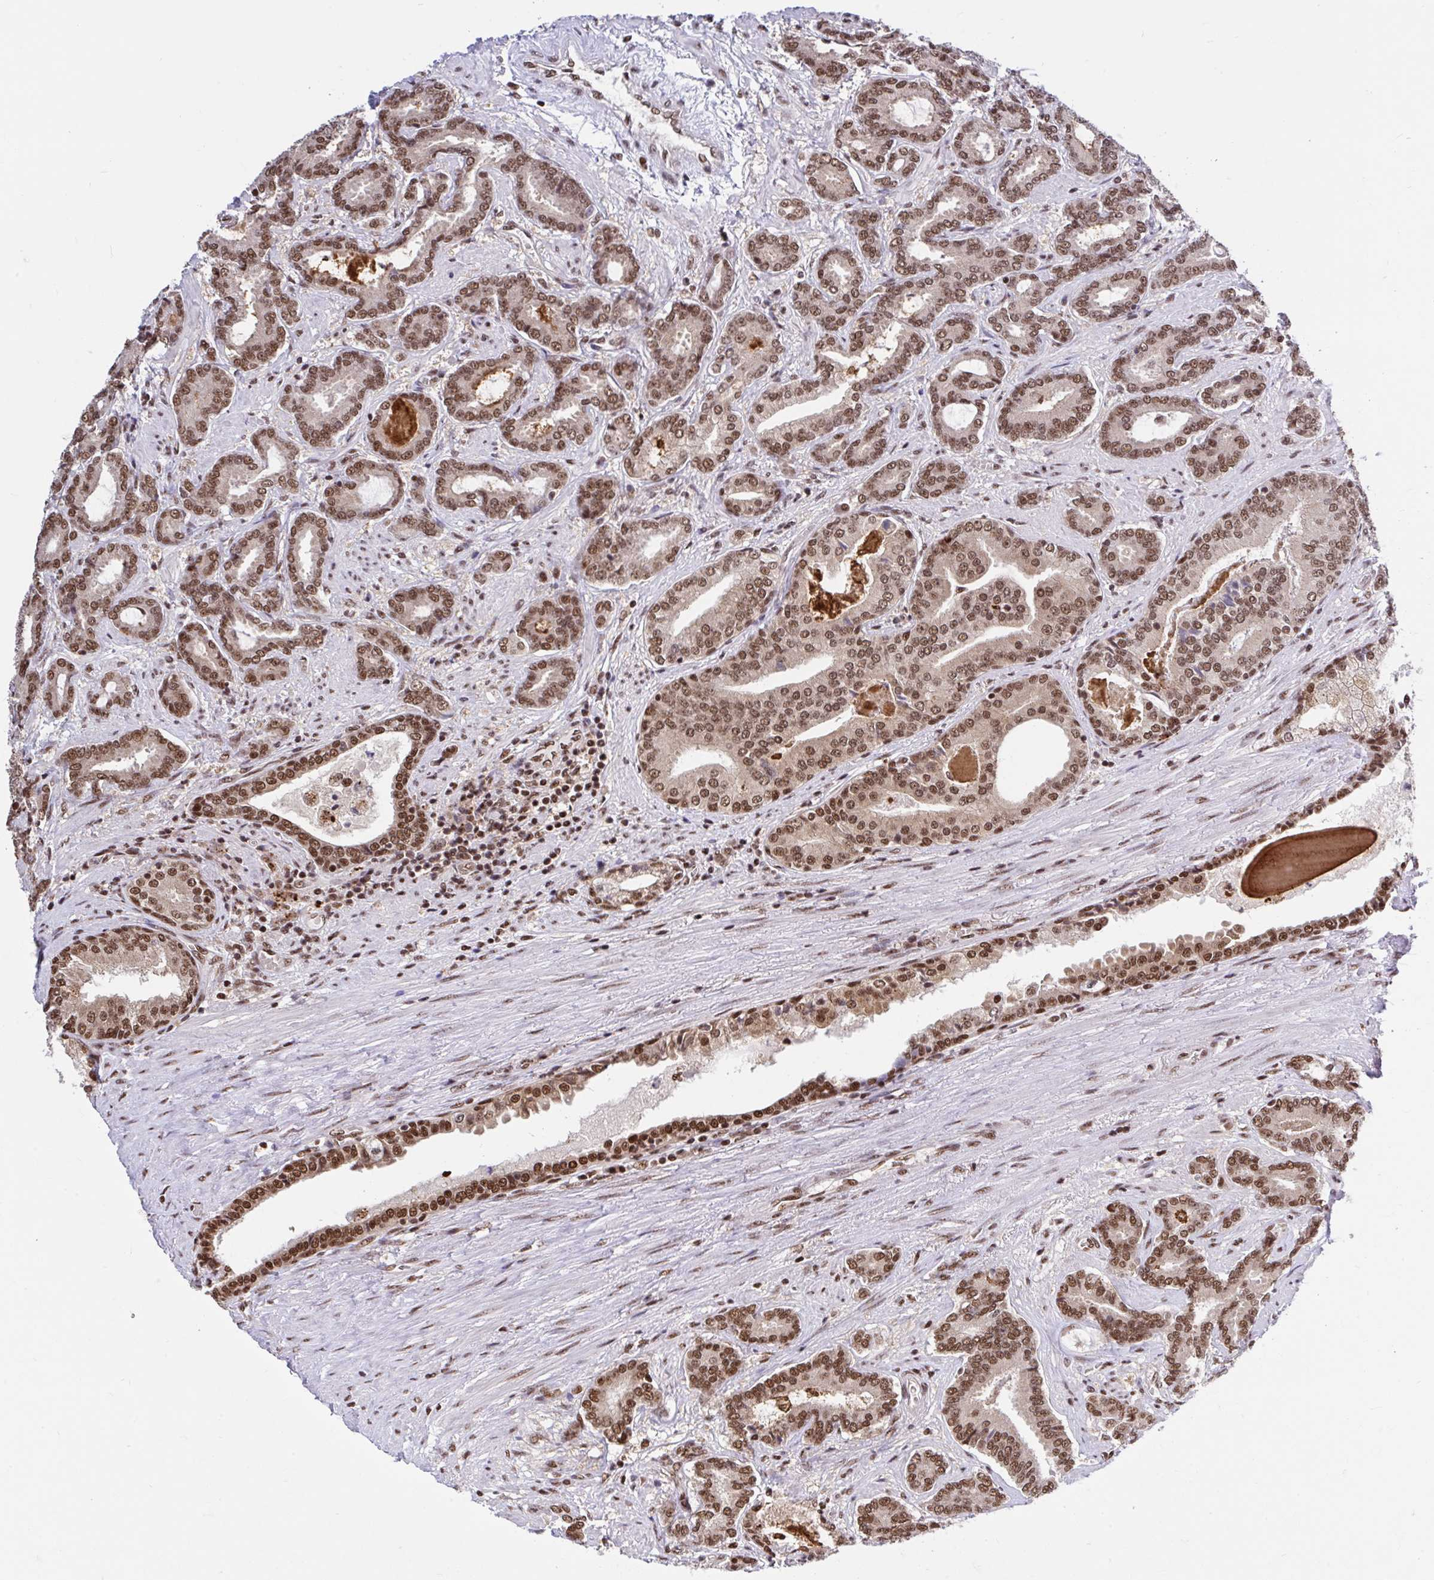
{"staining": {"intensity": "moderate", "quantity": ">75%", "location": "nuclear"}, "tissue": "prostate cancer", "cell_type": "Tumor cells", "image_type": "cancer", "snomed": [{"axis": "morphology", "description": "Adenocarcinoma, High grade"}, {"axis": "topography", "description": "Prostate"}], "caption": "Immunohistochemical staining of human prostate cancer displays medium levels of moderate nuclear protein expression in approximately >75% of tumor cells.", "gene": "ABCA9", "patient": {"sex": "male", "age": 62}}